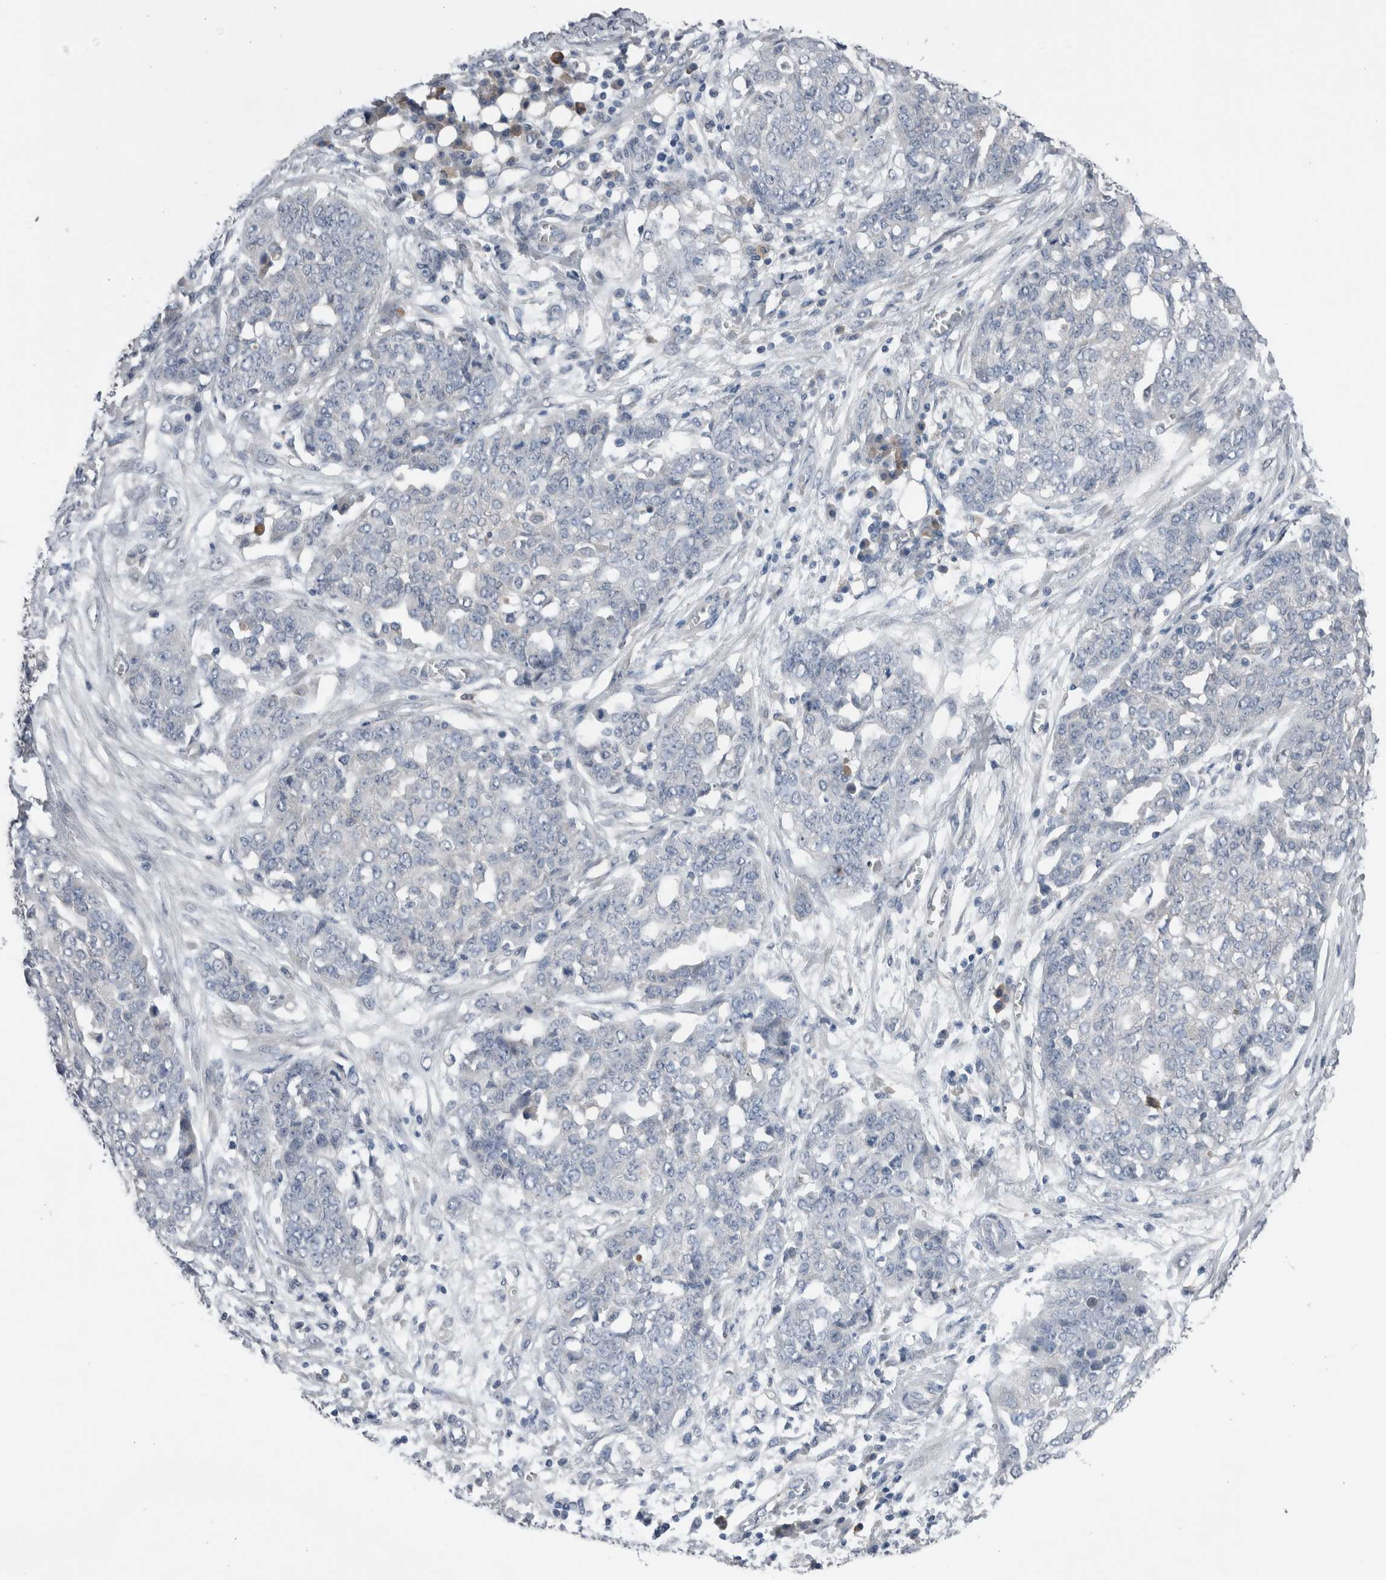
{"staining": {"intensity": "negative", "quantity": "none", "location": "none"}, "tissue": "ovarian cancer", "cell_type": "Tumor cells", "image_type": "cancer", "snomed": [{"axis": "morphology", "description": "Cystadenocarcinoma, serous, NOS"}, {"axis": "topography", "description": "Soft tissue"}, {"axis": "topography", "description": "Ovary"}], "caption": "Tumor cells are negative for protein expression in human ovarian serous cystadenocarcinoma.", "gene": "CRNN", "patient": {"sex": "female", "age": 57}}